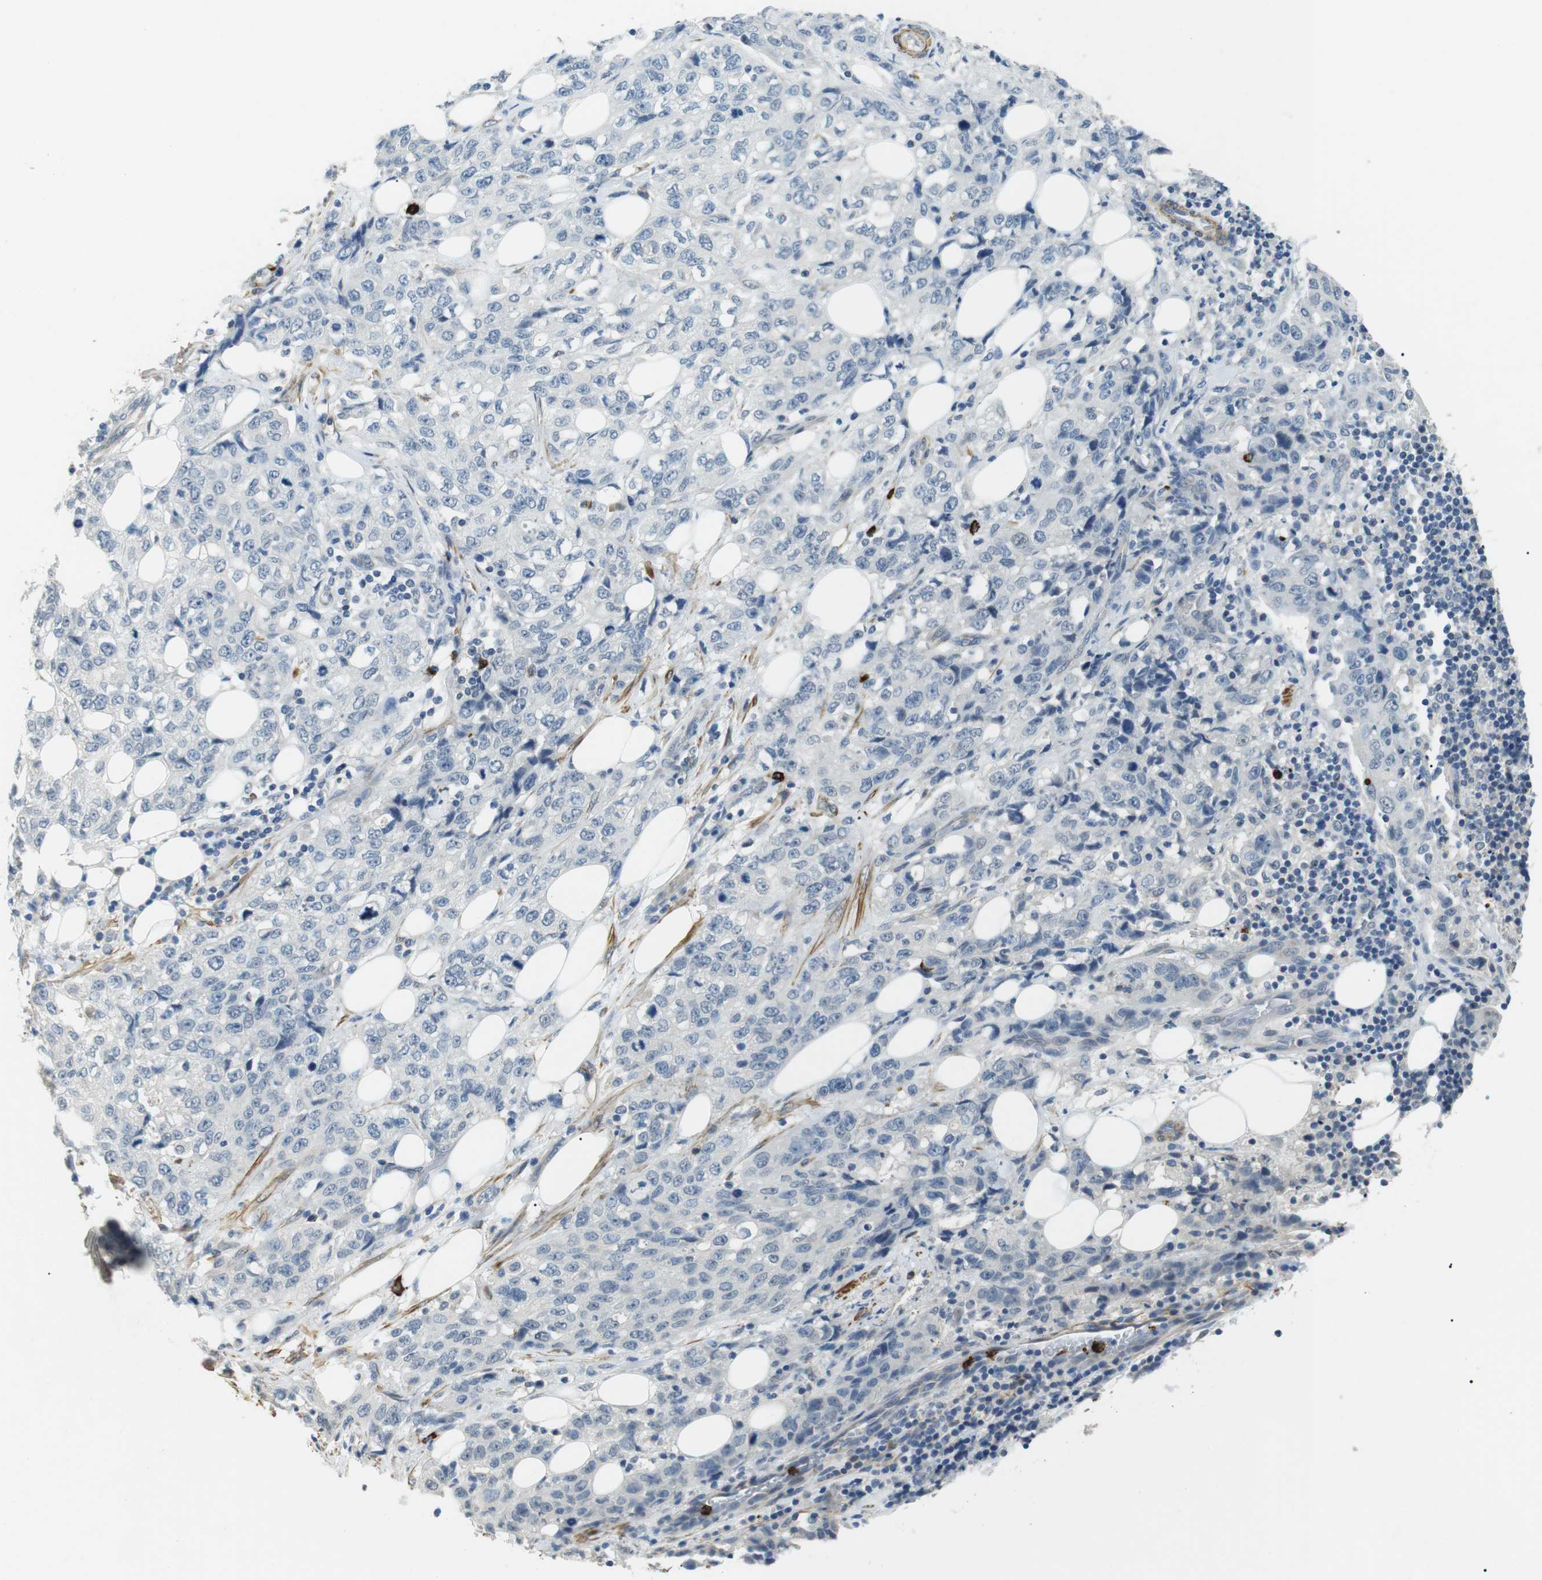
{"staining": {"intensity": "negative", "quantity": "none", "location": "none"}, "tissue": "stomach cancer", "cell_type": "Tumor cells", "image_type": "cancer", "snomed": [{"axis": "morphology", "description": "Adenocarcinoma, NOS"}, {"axis": "topography", "description": "Stomach"}], "caption": "IHC micrograph of stomach cancer stained for a protein (brown), which exhibits no staining in tumor cells.", "gene": "GZMM", "patient": {"sex": "male", "age": 48}}